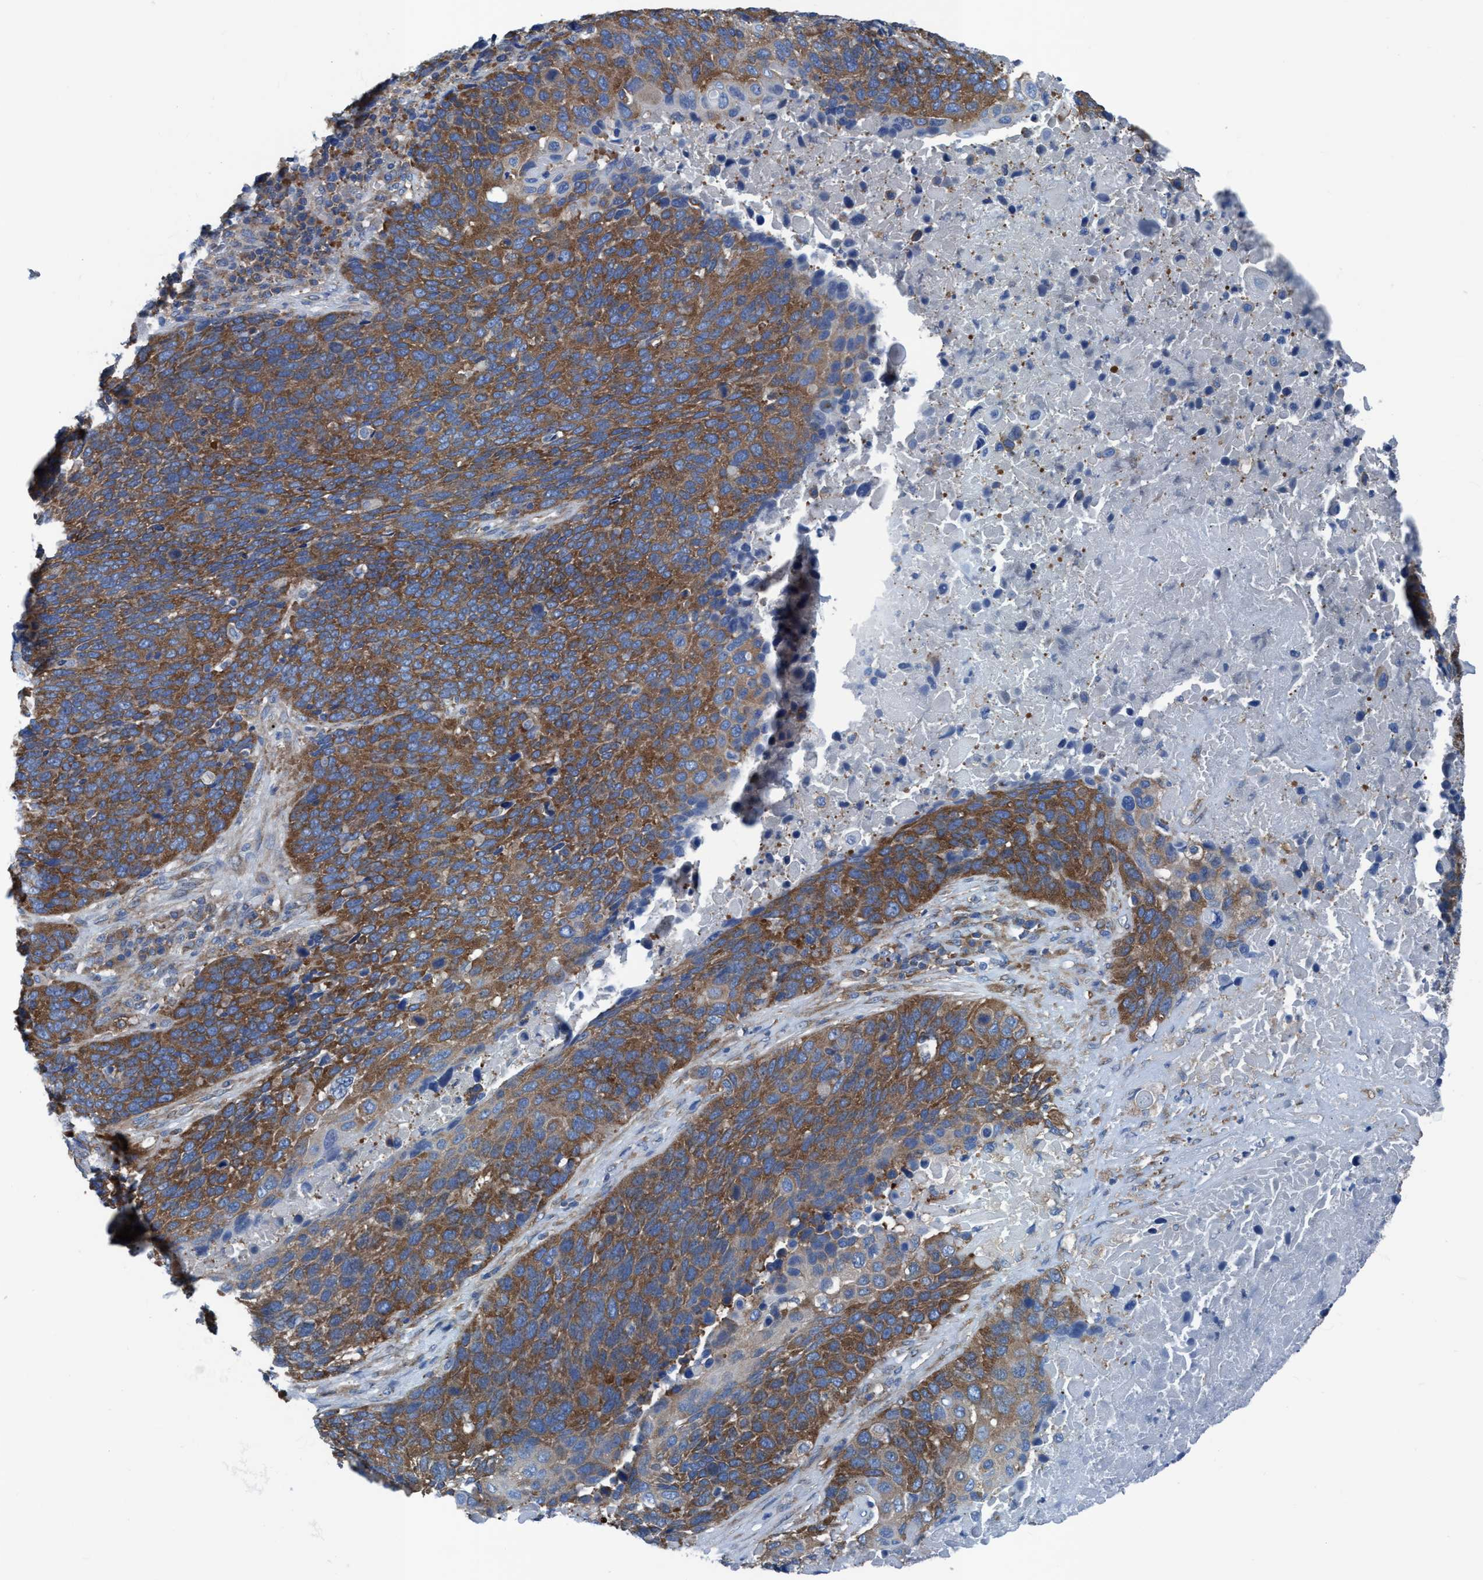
{"staining": {"intensity": "moderate", "quantity": ">75%", "location": "cytoplasmic/membranous"}, "tissue": "lung cancer", "cell_type": "Tumor cells", "image_type": "cancer", "snomed": [{"axis": "morphology", "description": "Squamous cell carcinoma, NOS"}, {"axis": "topography", "description": "Lung"}], "caption": "Protein staining of lung cancer (squamous cell carcinoma) tissue displays moderate cytoplasmic/membranous positivity in about >75% of tumor cells.", "gene": "NMT1", "patient": {"sex": "male", "age": 66}}